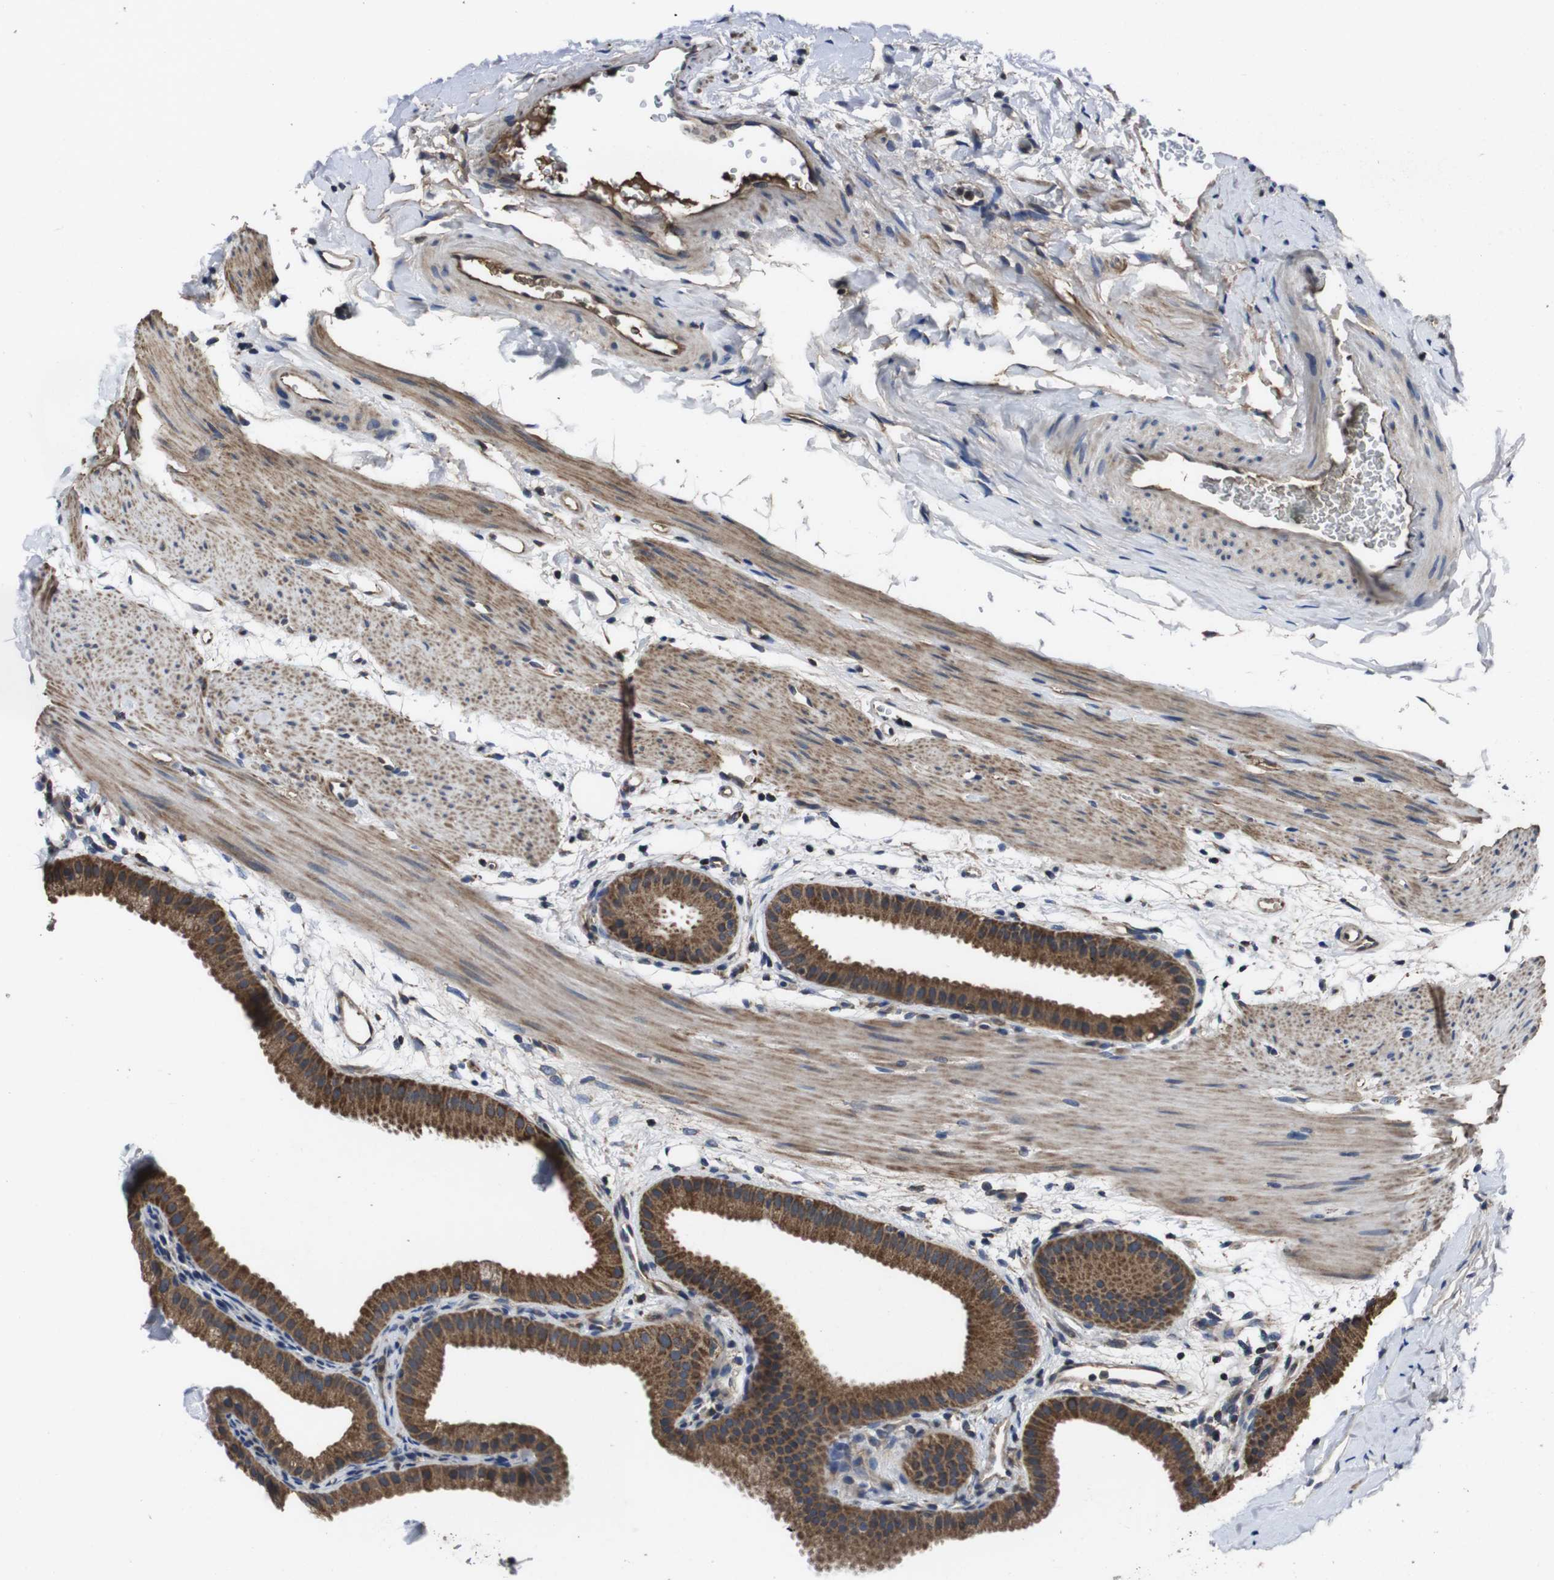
{"staining": {"intensity": "strong", "quantity": ">75%", "location": "cytoplasmic/membranous"}, "tissue": "gallbladder", "cell_type": "Glandular cells", "image_type": "normal", "snomed": [{"axis": "morphology", "description": "Normal tissue, NOS"}, {"axis": "topography", "description": "Gallbladder"}], "caption": "Gallbladder stained for a protein (brown) exhibits strong cytoplasmic/membranous positive positivity in about >75% of glandular cells.", "gene": "CXCL11", "patient": {"sex": "female", "age": 64}}